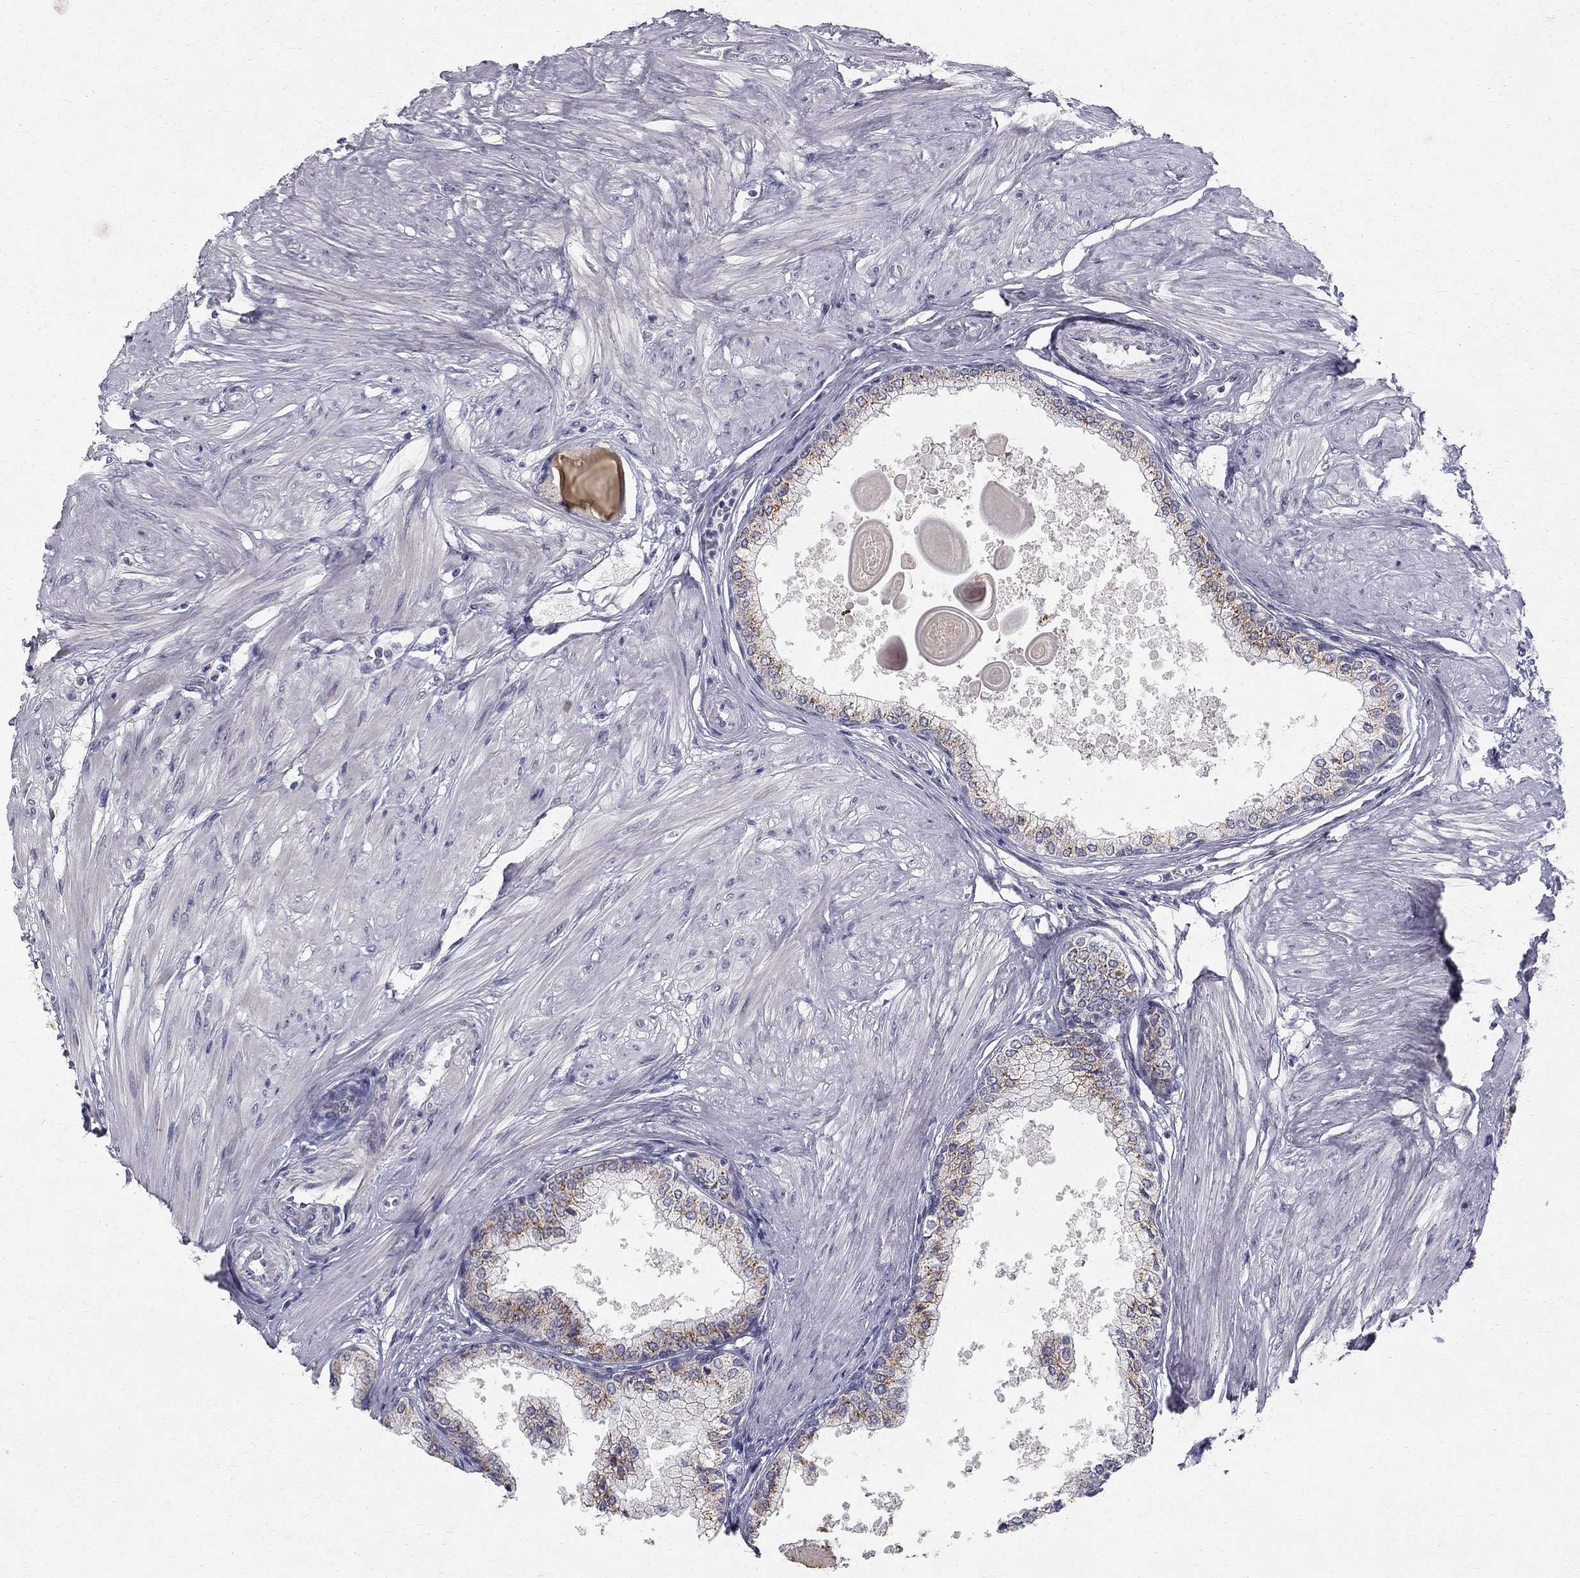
{"staining": {"intensity": "moderate", "quantity": "25%-75%", "location": "cytoplasmic/membranous"}, "tissue": "prostate", "cell_type": "Glandular cells", "image_type": "normal", "snomed": [{"axis": "morphology", "description": "Normal tissue, NOS"}, {"axis": "topography", "description": "Prostate"}], "caption": "Moderate cytoplasmic/membranous staining is seen in about 25%-75% of glandular cells in normal prostate.", "gene": "CLIC6", "patient": {"sex": "male", "age": 63}}